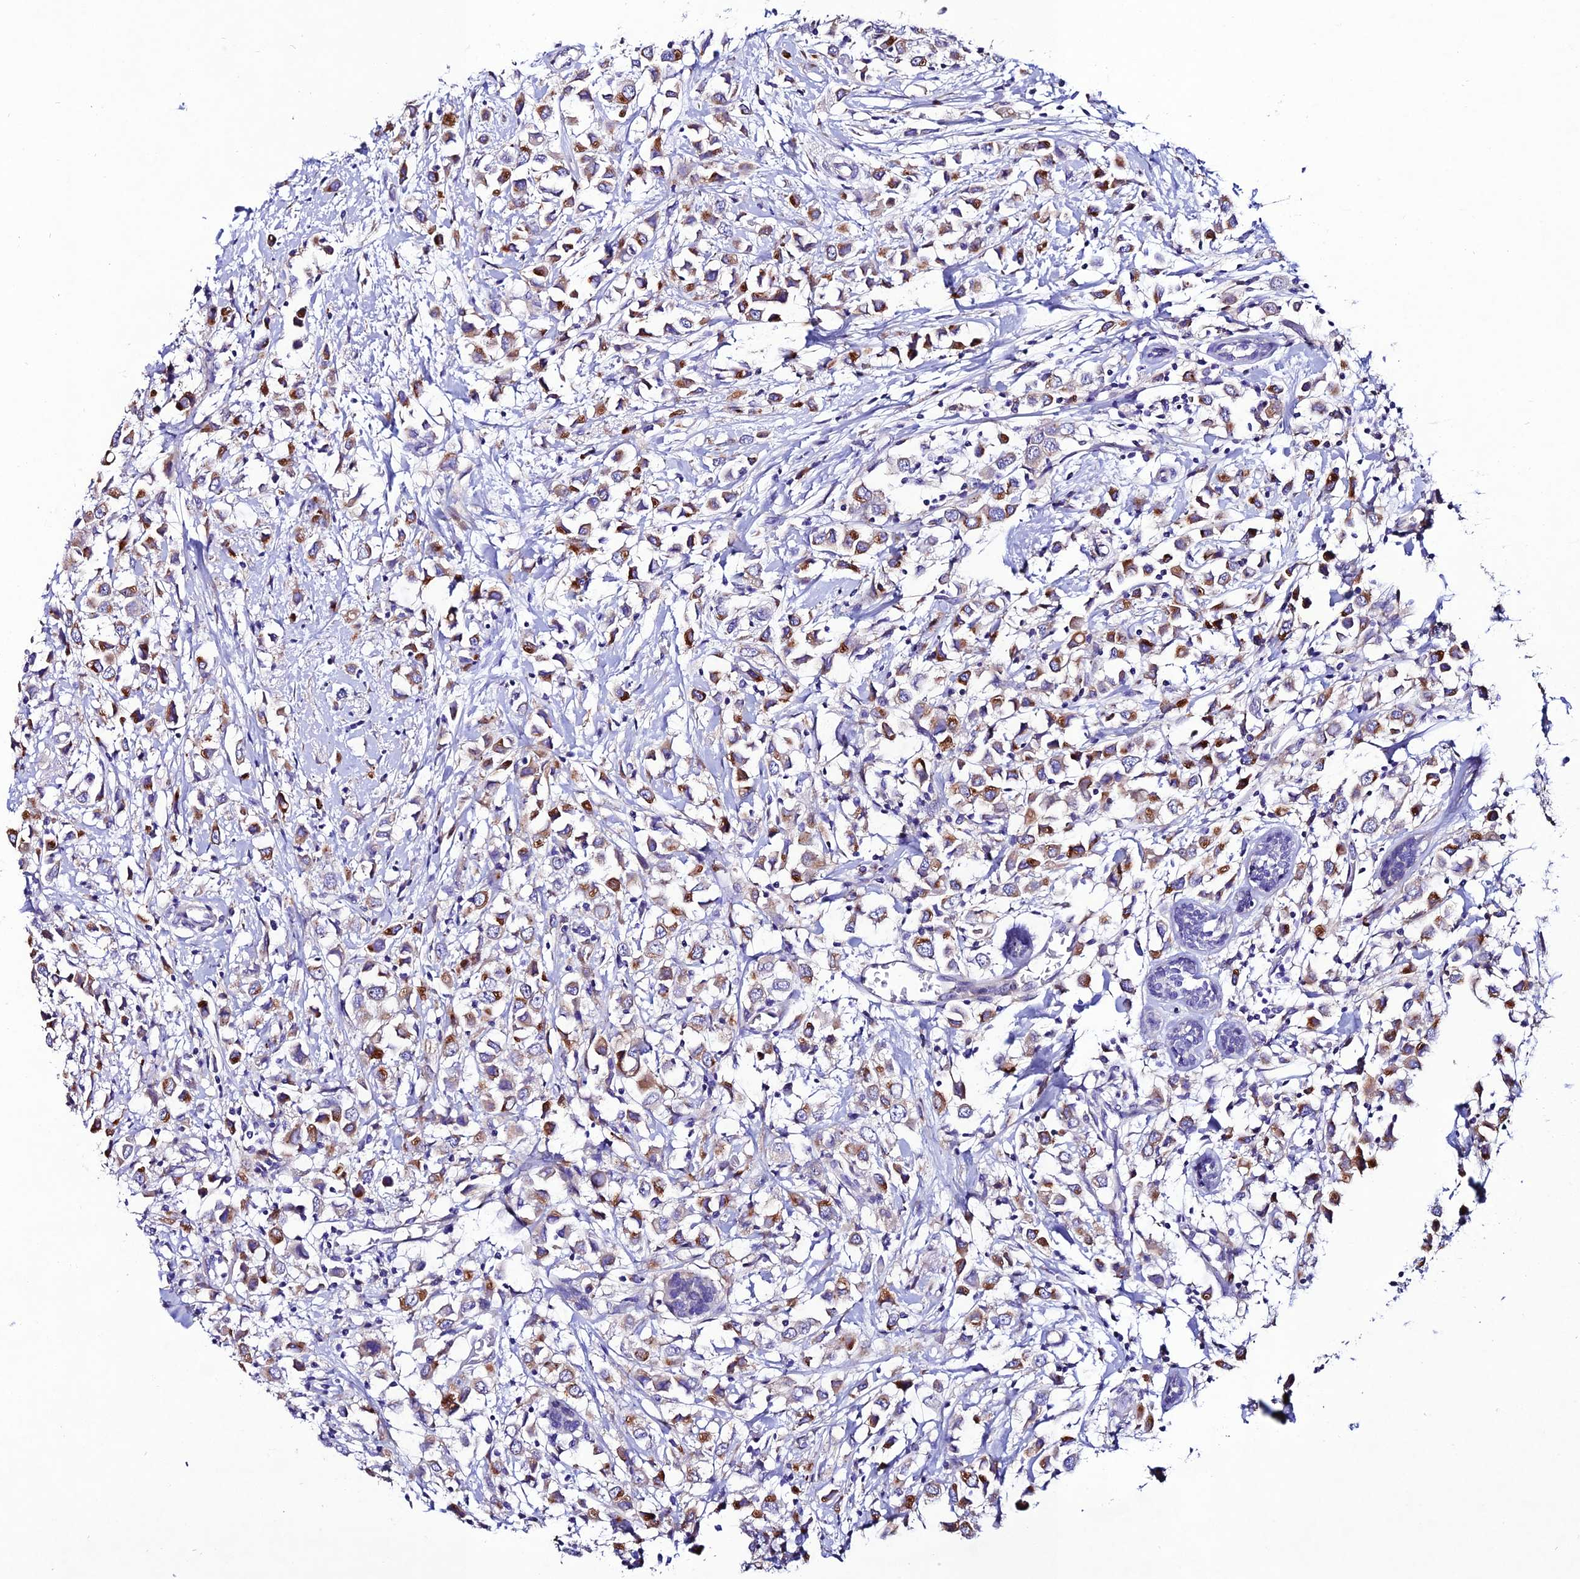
{"staining": {"intensity": "moderate", "quantity": ">75%", "location": "cytoplasmic/membranous"}, "tissue": "breast cancer", "cell_type": "Tumor cells", "image_type": "cancer", "snomed": [{"axis": "morphology", "description": "Duct carcinoma"}, {"axis": "topography", "description": "Breast"}], "caption": "IHC of breast infiltrating ductal carcinoma shows medium levels of moderate cytoplasmic/membranous positivity in approximately >75% of tumor cells. The protein of interest is shown in brown color, while the nuclei are stained blue.", "gene": "OR51Q1", "patient": {"sex": "female", "age": 61}}